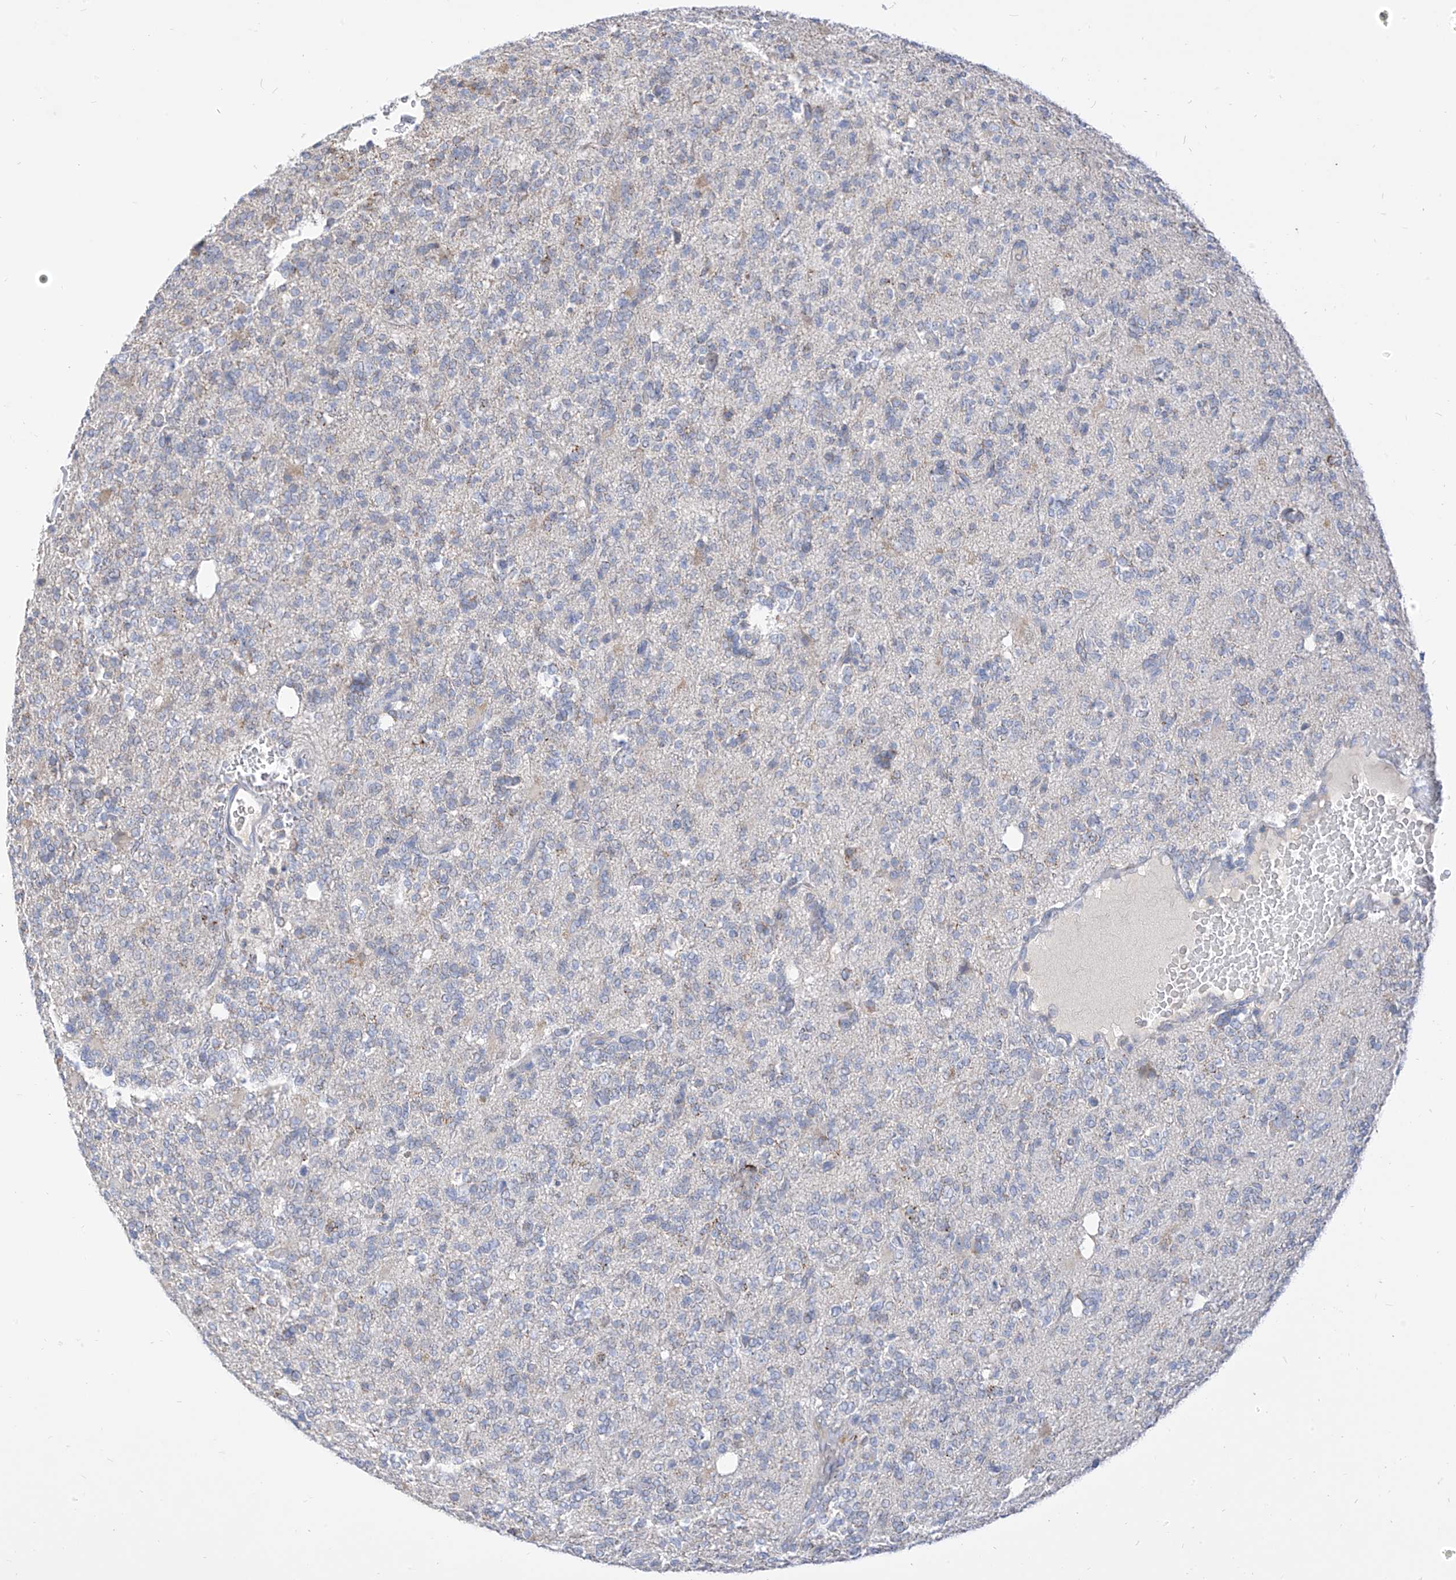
{"staining": {"intensity": "negative", "quantity": "none", "location": "none"}, "tissue": "glioma", "cell_type": "Tumor cells", "image_type": "cancer", "snomed": [{"axis": "morphology", "description": "Glioma, malignant, High grade"}, {"axis": "topography", "description": "Brain"}], "caption": "Human glioma stained for a protein using immunohistochemistry displays no staining in tumor cells.", "gene": "RASA2", "patient": {"sex": "female", "age": 62}}